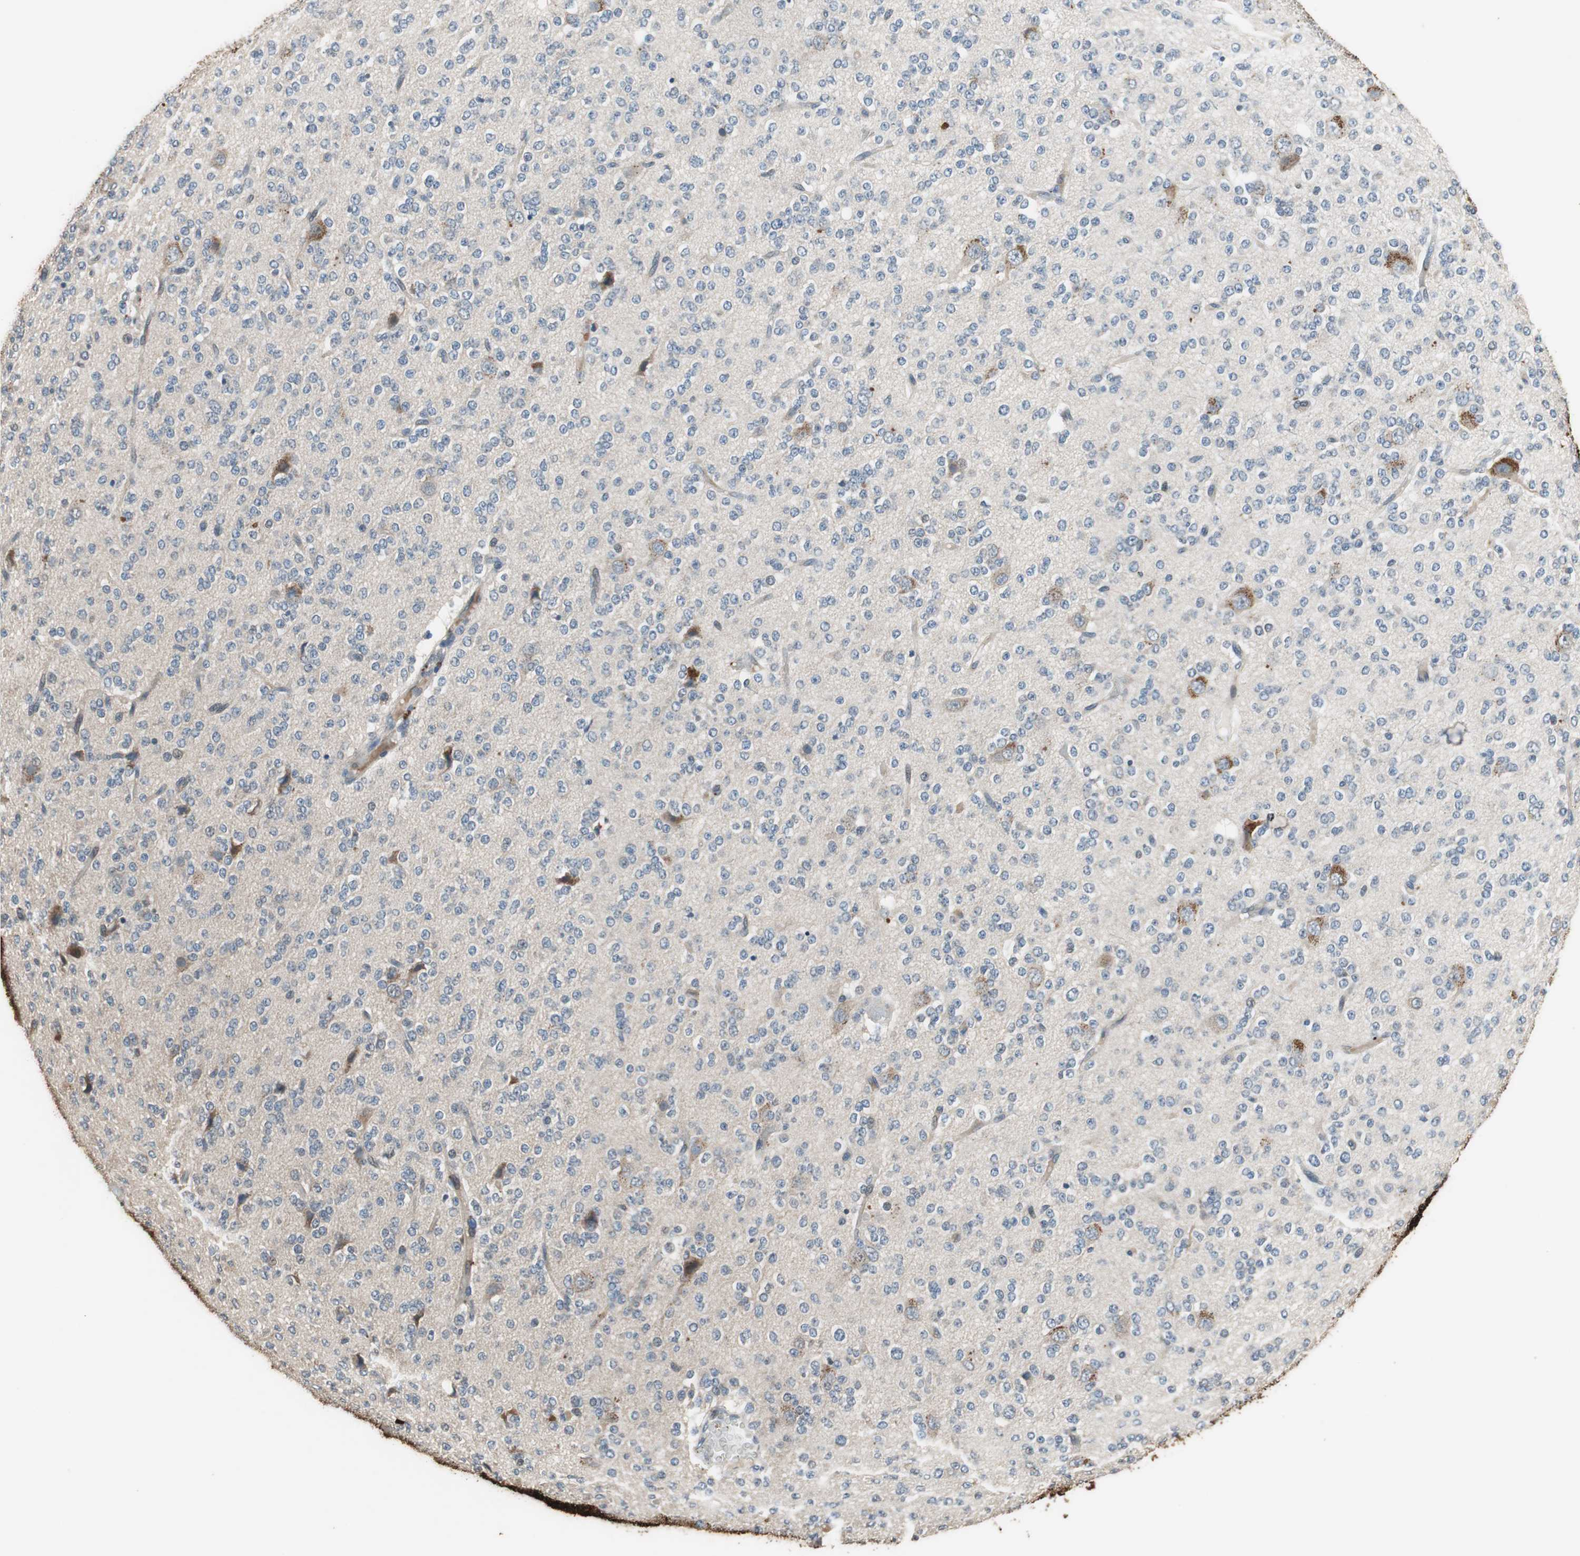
{"staining": {"intensity": "weak", "quantity": "<25%", "location": "cytoplasmic/membranous"}, "tissue": "glioma", "cell_type": "Tumor cells", "image_type": "cancer", "snomed": [{"axis": "morphology", "description": "Glioma, malignant, Low grade"}, {"axis": "topography", "description": "Brain"}], "caption": "Histopathology image shows no protein staining in tumor cells of glioma tissue. (DAB immunohistochemistry, high magnification).", "gene": "PI4KB", "patient": {"sex": "male", "age": 38}}